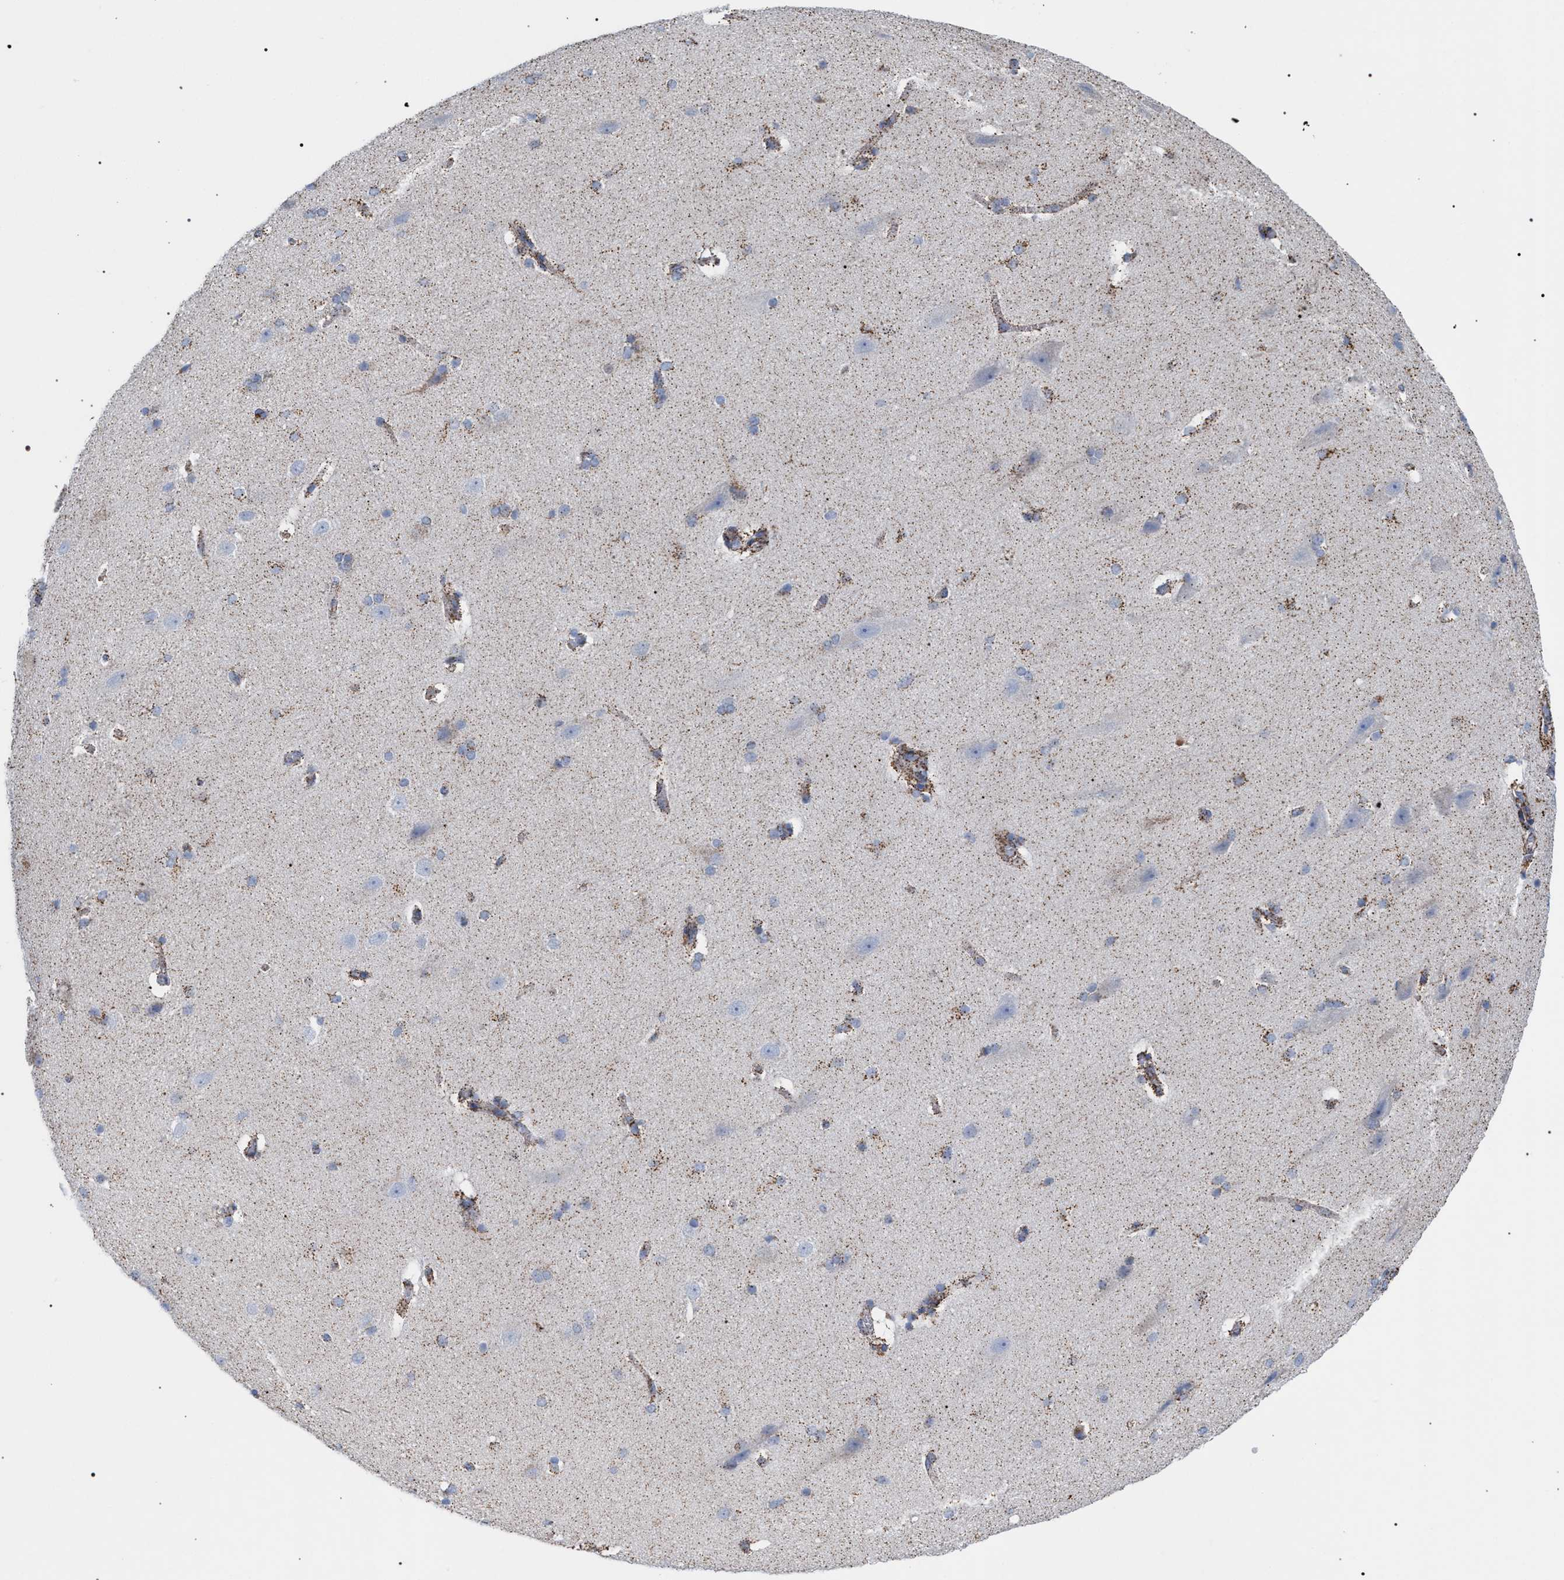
{"staining": {"intensity": "weak", "quantity": ">75%", "location": "cytoplasmic/membranous"}, "tissue": "cerebral cortex", "cell_type": "Endothelial cells", "image_type": "normal", "snomed": [{"axis": "morphology", "description": "Normal tissue, NOS"}, {"axis": "topography", "description": "Cerebral cortex"}, {"axis": "topography", "description": "Hippocampus"}], "caption": "Brown immunohistochemical staining in benign cerebral cortex demonstrates weak cytoplasmic/membranous expression in about >75% of endothelial cells.", "gene": "ECI2", "patient": {"sex": "female", "age": 19}}